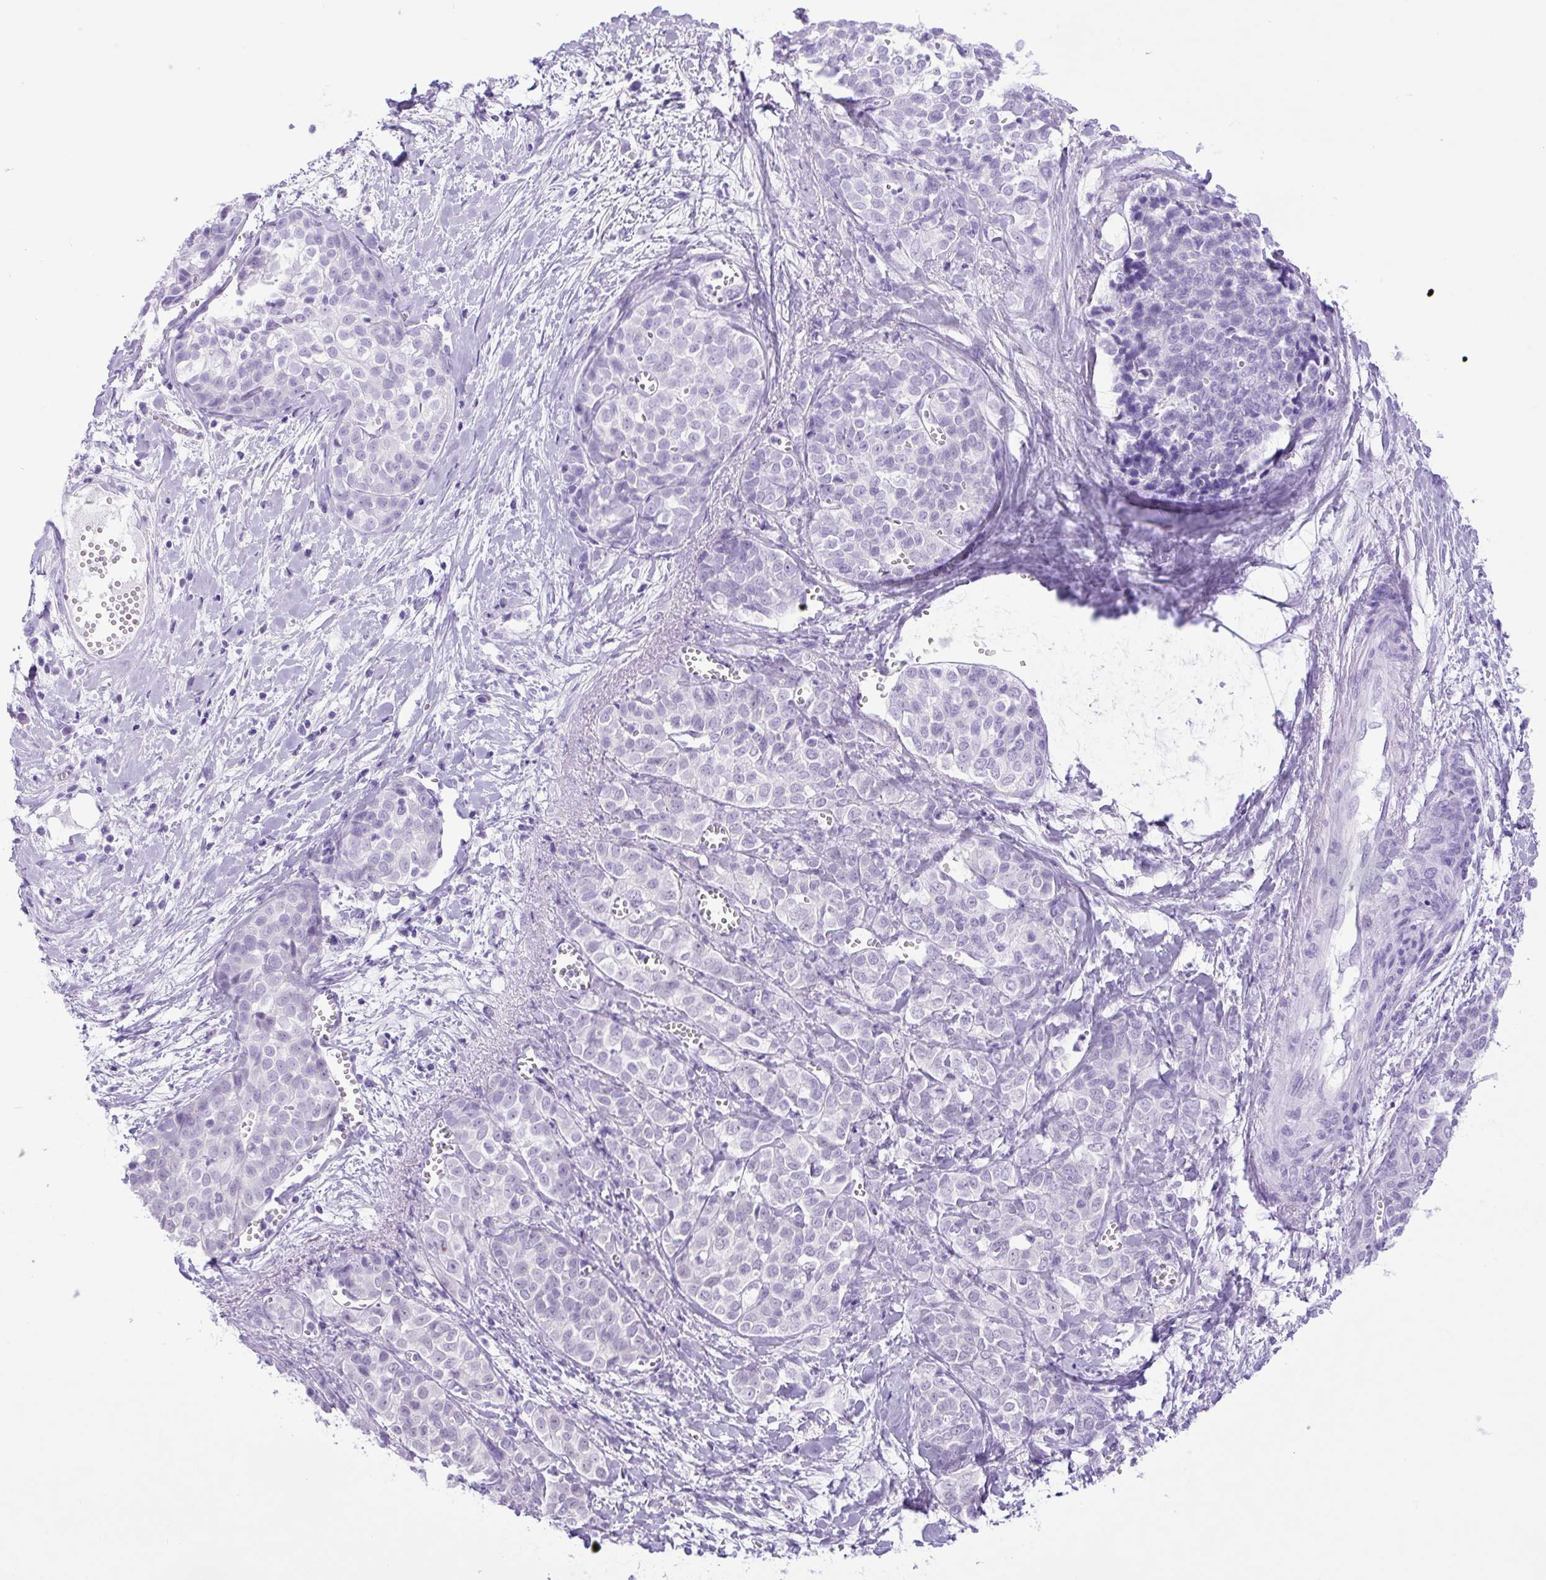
{"staining": {"intensity": "negative", "quantity": "none", "location": "none"}, "tissue": "liver cancer", "cell_type": "Tumor cells", "image_type": "cancer", "snomed": [{"axis": "morphology", "description": "Cholangiocarcinoma"}, {"axis": "topography", "description": "Liver"}], "caption": "An IHC micrograph of liver cancer is shown. There is no staining in tumor cells of liver cancer.", "gene": "KPNA1", "patient": {"sex": "female", "age": 77}}